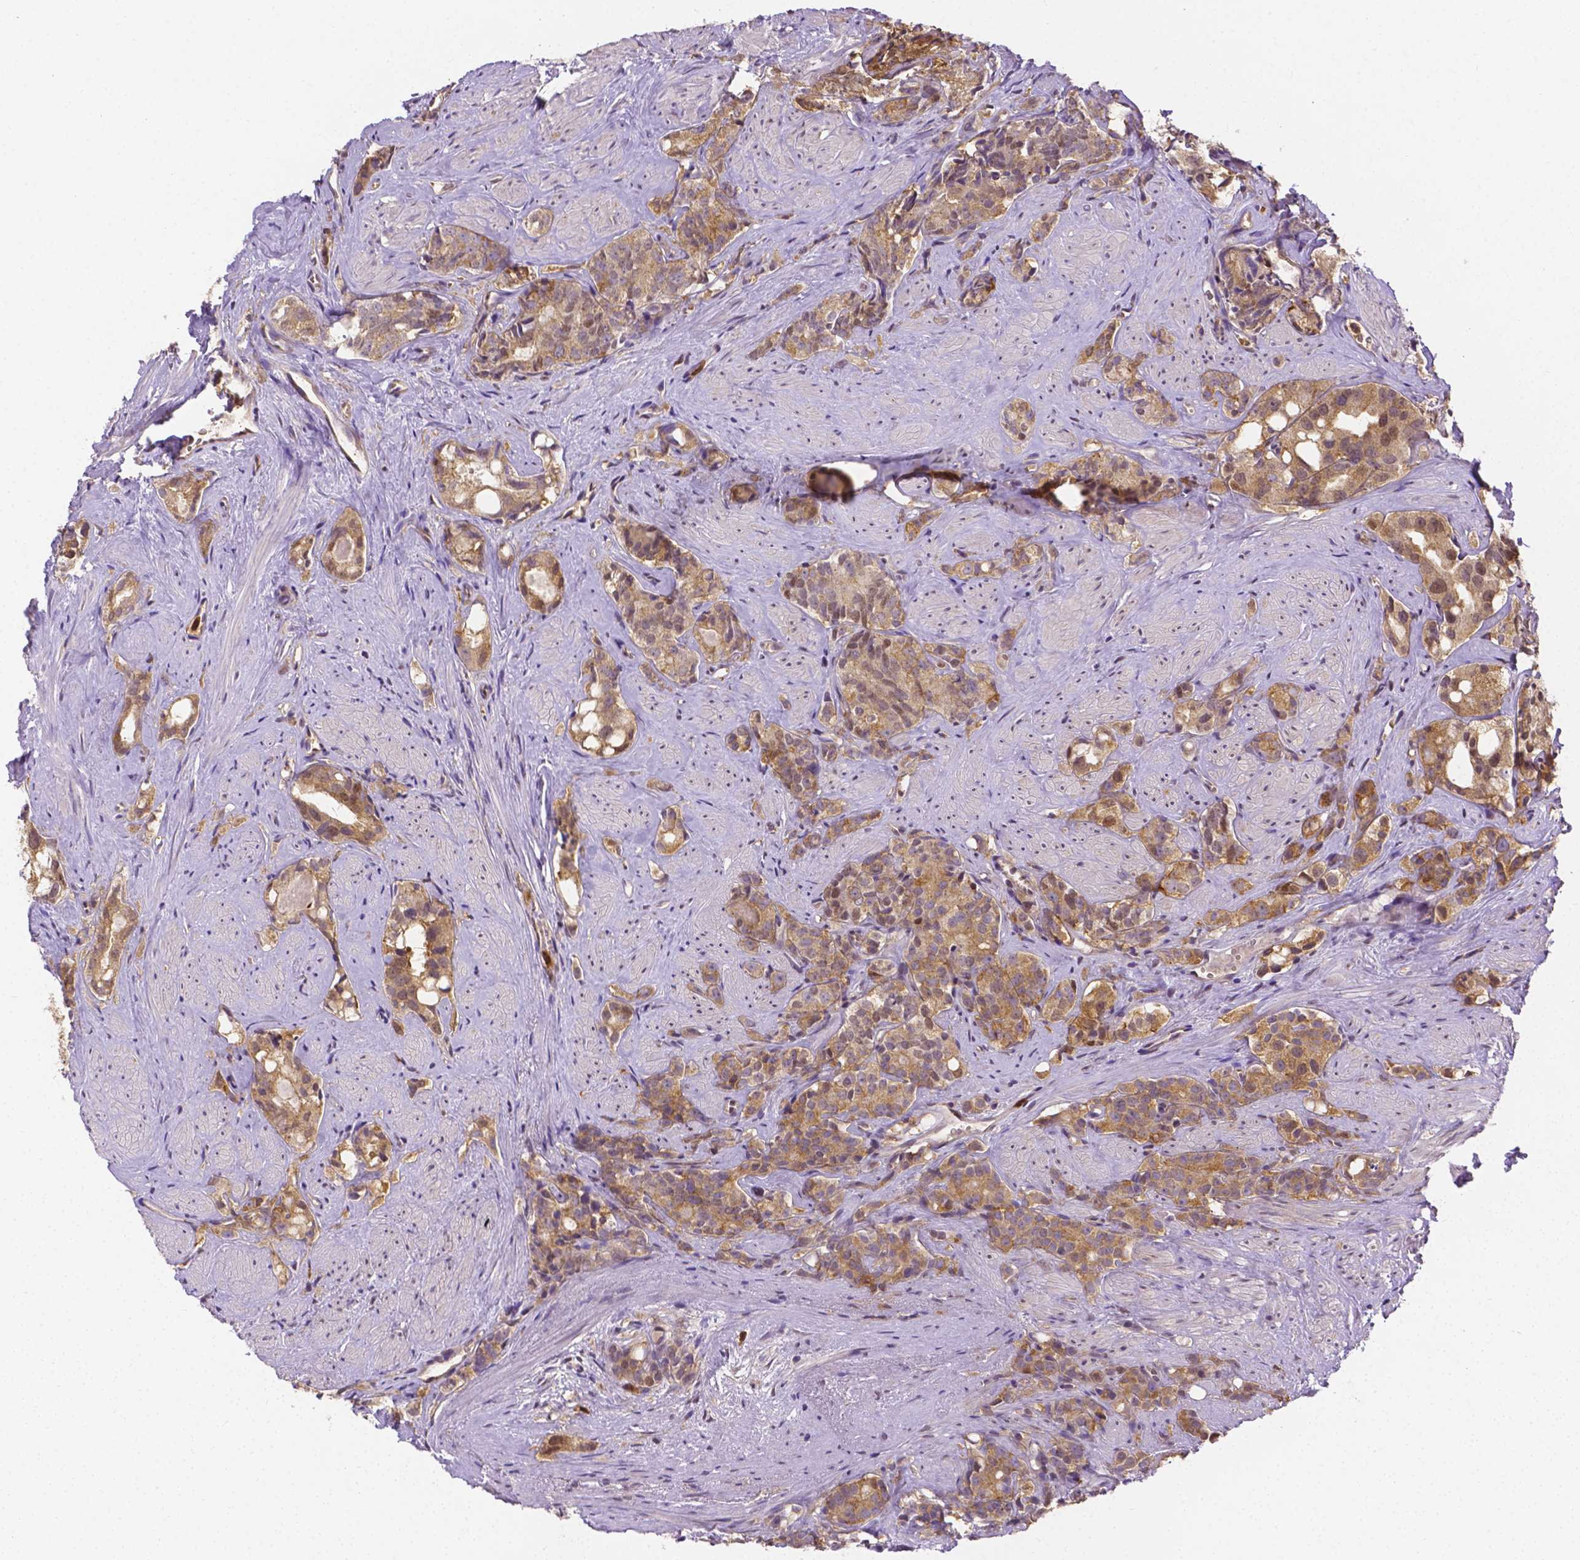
{"staining": {"intensity": "weak", "quantity": "25%-75%", "location": "cytoplasmic/membranous"}, "tissue": "prostate cancer", "cell_type": "Tumor cells", "image_type": "cancer", "snomed": [{"axis": "morphology", "description": "Adenocarcinoma, High grade"}, {"axis": "topography", "description": "Prostate"}], "caption": "Immunohistochemistry (IHC) image of high-grade adenocarcinoma (prostate) stained for a protein (brown), which exhibits low levels of weak cytoplasmic/membranous positivity in about 25%-75% of tumor cells.", "gene": "ZNRD2", "patient": {"sex": "male", "age": 75}}